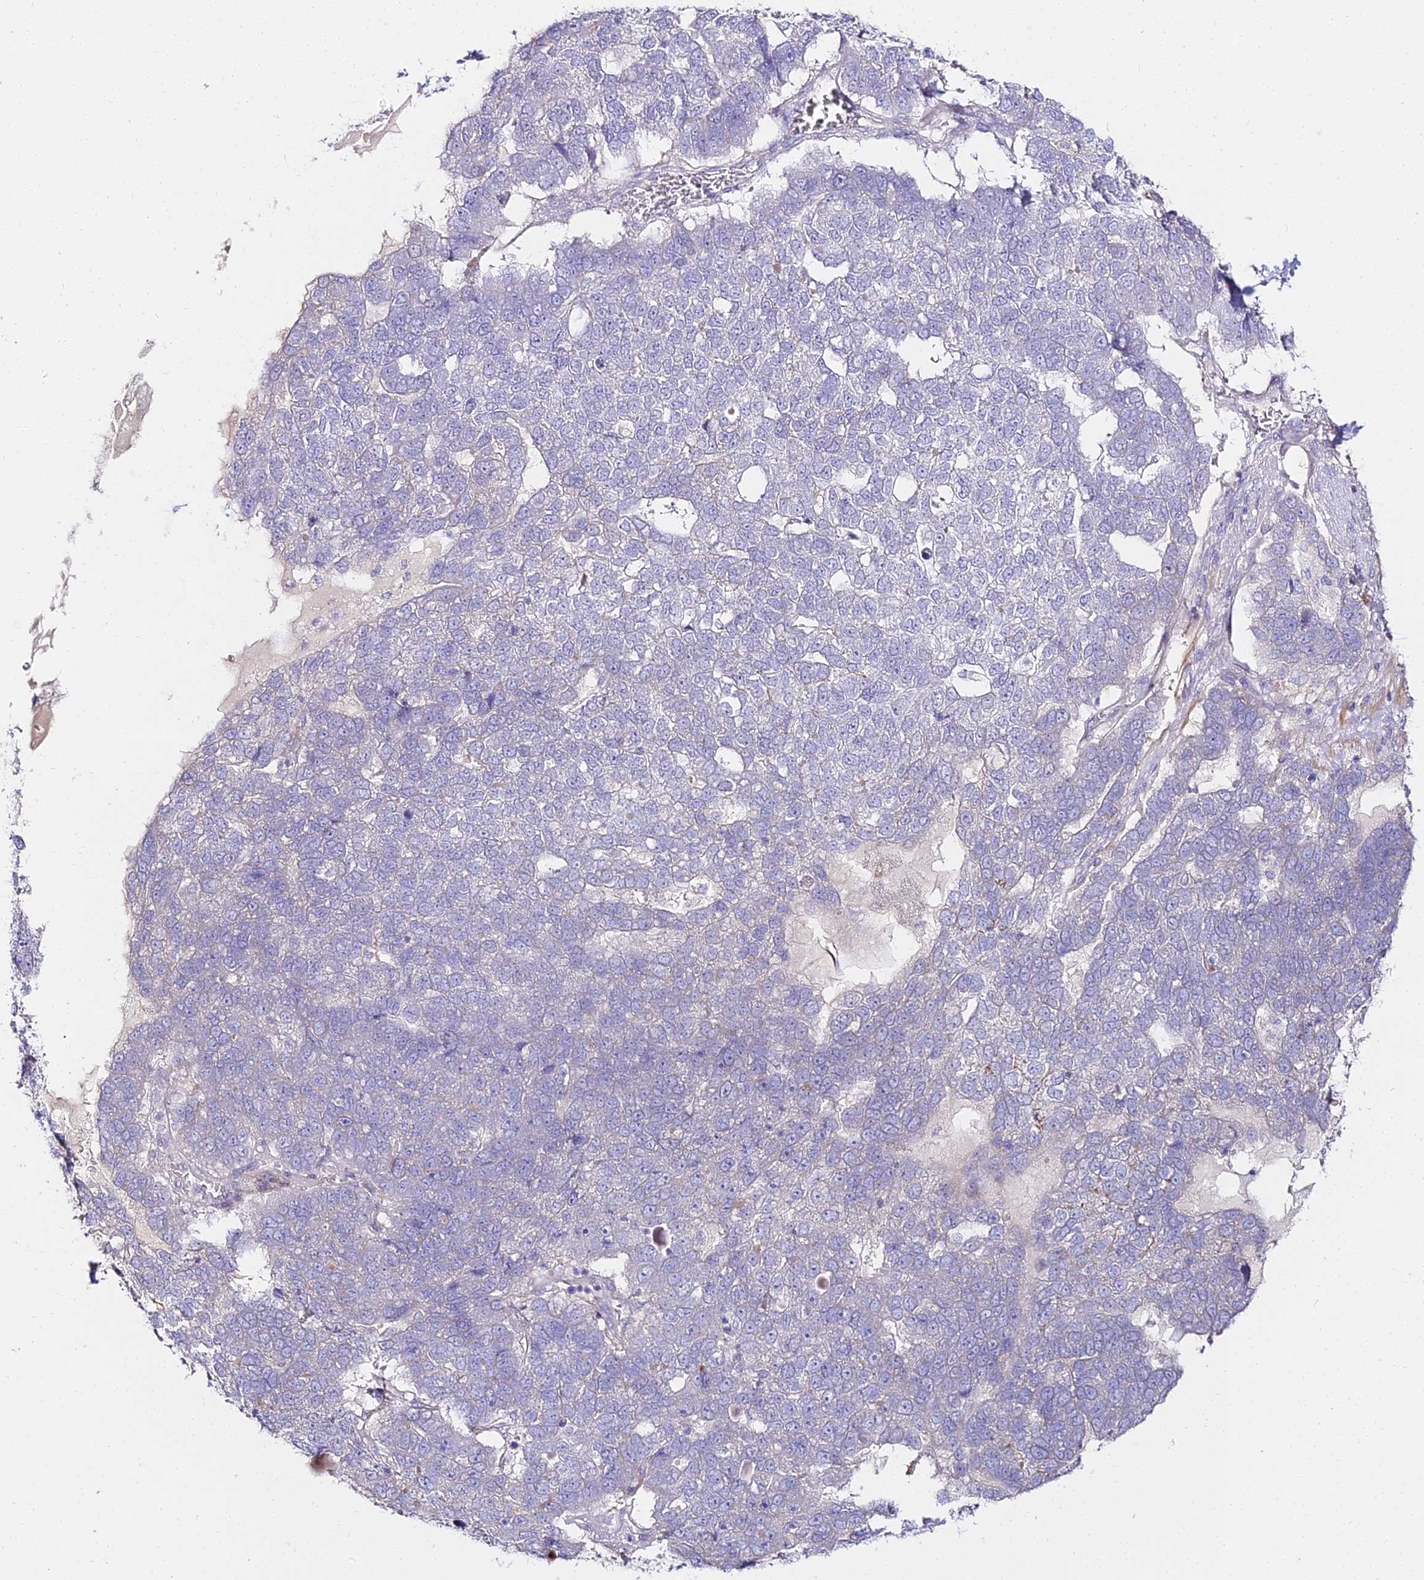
{"staining": {"intensity": "negative", "quantity": "none", "location": "none"}, "tissue": "pancreatic cancer", "cell_type": "Tumor cells", "image_type": "cancer", "snomed": [{"axis": "morphology", "description": "Adenocarcinoma, NOS"}, {"axis": "topography", "description": "Pancreas"}], "caption": "High magnification brightfield microscopy of pancreatic cancer (adenocarcinoma) stained with DAB (brown) and counterstained with hematoxylin (blue): tumor cells show no significant positivity.", "gene": "ALPG", "patient": {"sex": "female", "age": 61}}